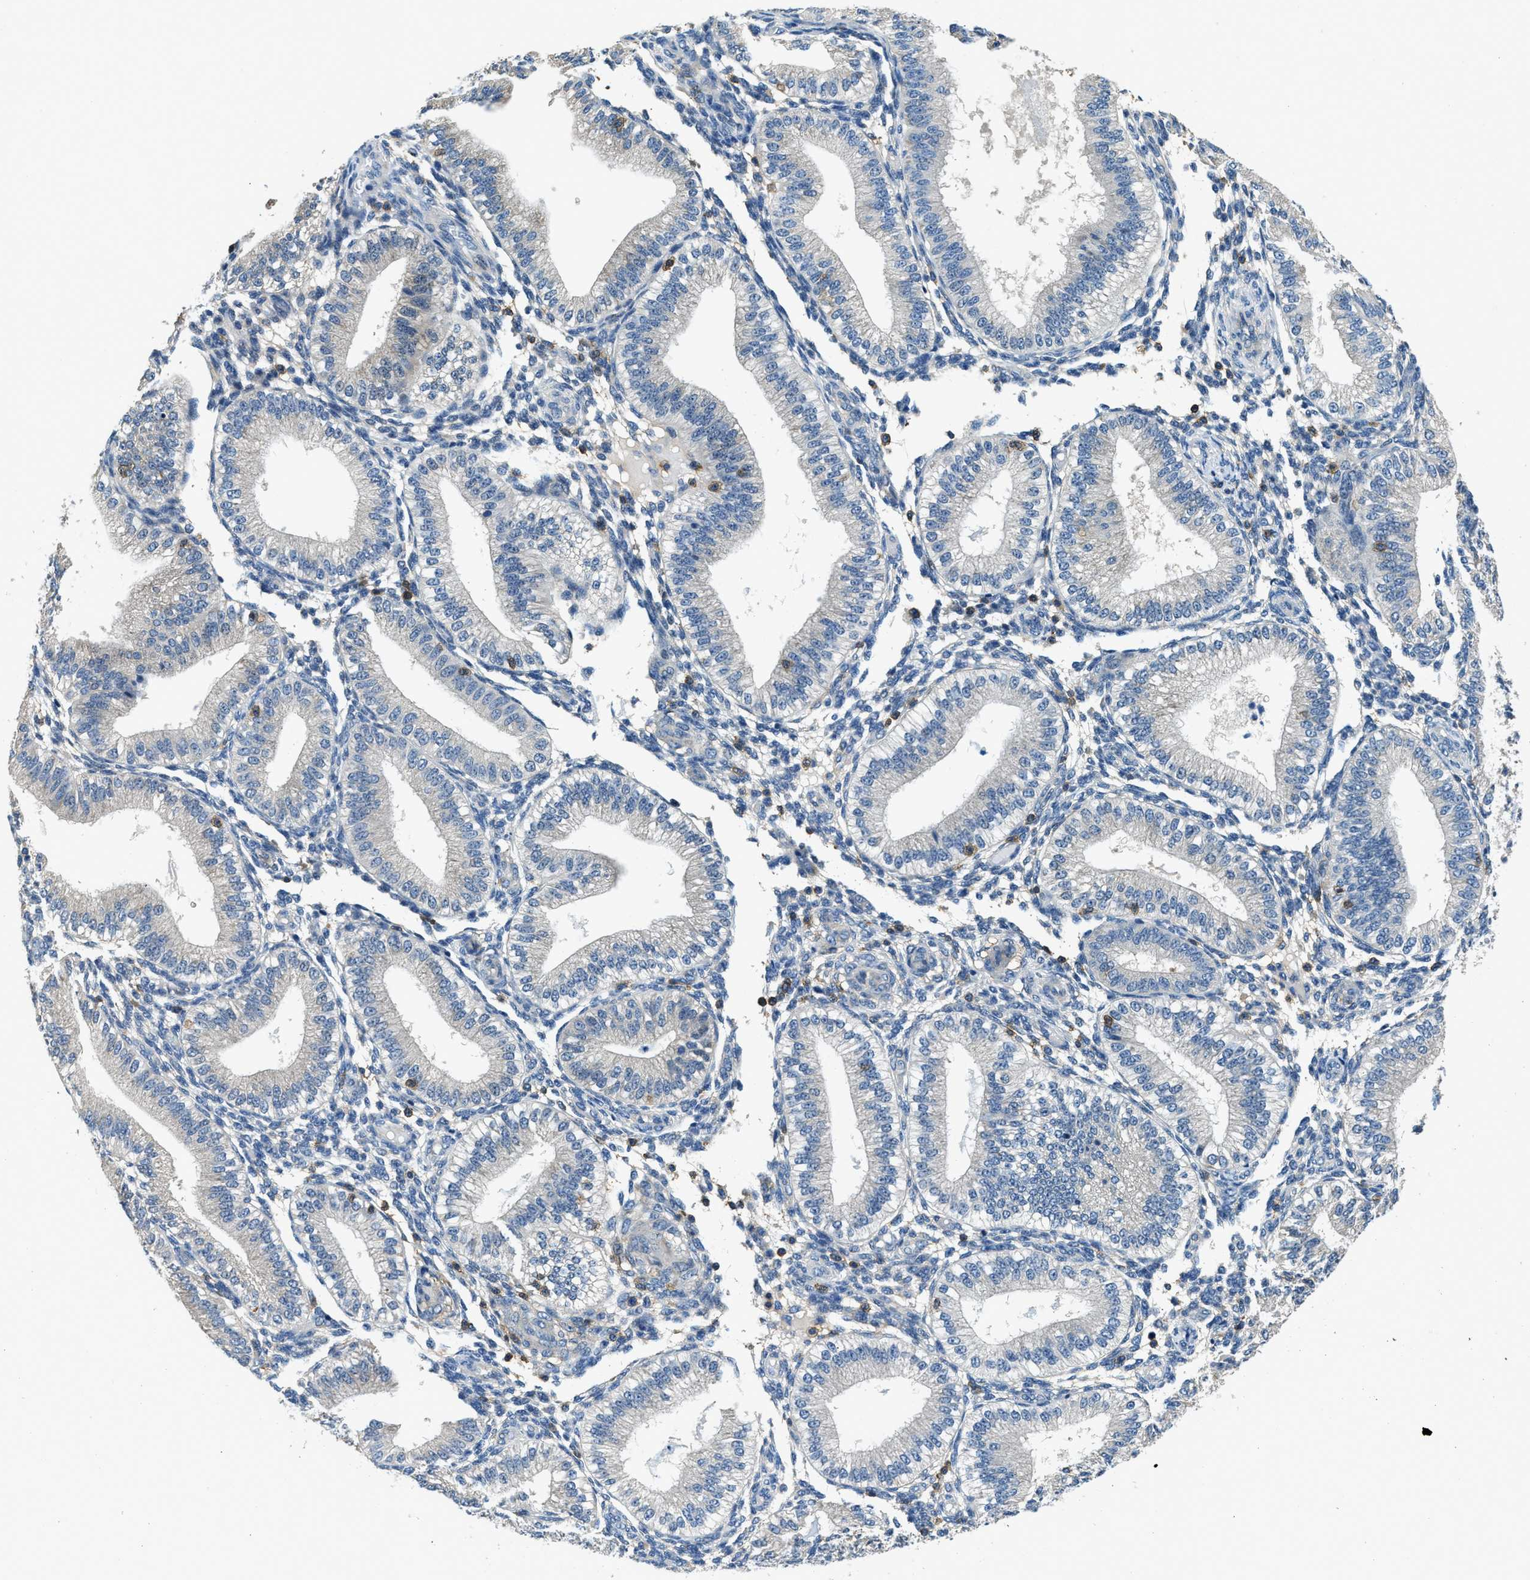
{"staining": {"intensity": "moderate", "quantity": "<25%", "location": "cytoplasmic/membranous"}, "tissue": "endometrium", "cell_type": "Cells in endometrial stroma", "image_type": "normal", "snomed": [{"axis": "morphology", "description": "Normal tissue, NOS"}, {"axis": "topography", "description": "Endometrium"}], "caption": "About <25% of cells in endometrial stroma in unremarkable endometrium demonstrate moderate cytoplasmic/membranous protein expression as visualized by brown immunohistochemical staining.", "gene": "MYO1G", "patient": {"sex": "female", "age": 39}}